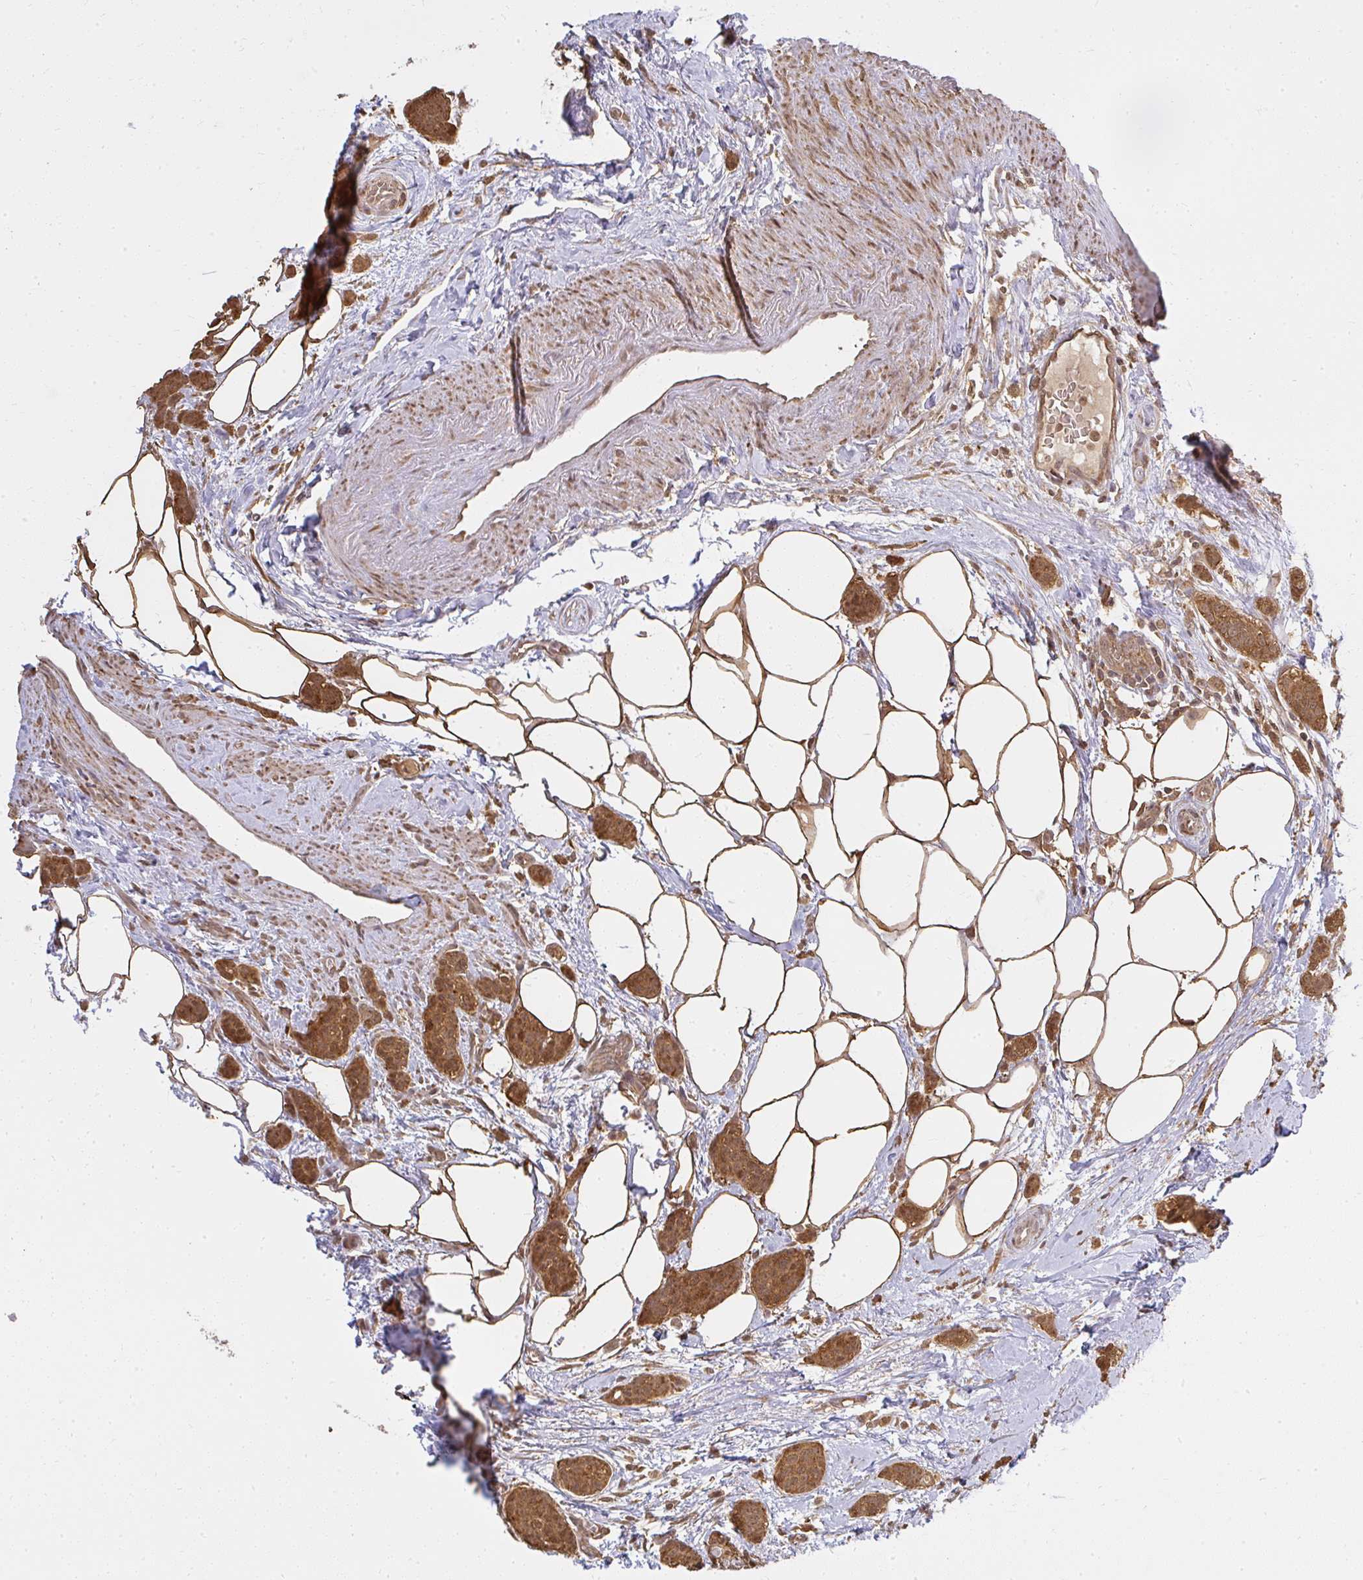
{"staining": {"intensity": "strong", "quantity": ">75%", "location": "cytoplasmic/membranous"}, "tissue": "breast cancer", "cell_type": "Tumor cells", "image_type": "cancer", "snomed": [{"axis": "morphology", "description": "Duct carcinoma"}, {"axis": "topography", "description": "Breast"}], "caption": "Protein expression analysis of human intraductal carcinoma (breast) reveals strong cytoplasmic/membranous staining in about >75% of tumor cells. The staining is performed using DAB (3,3'-diaminobenzidine) brown chromogen to label protein expression. The nuclei are counter-stained blue using hematoxylin.", "gene": "LARS2", "patient": {"sex": "female", "age": 72}}